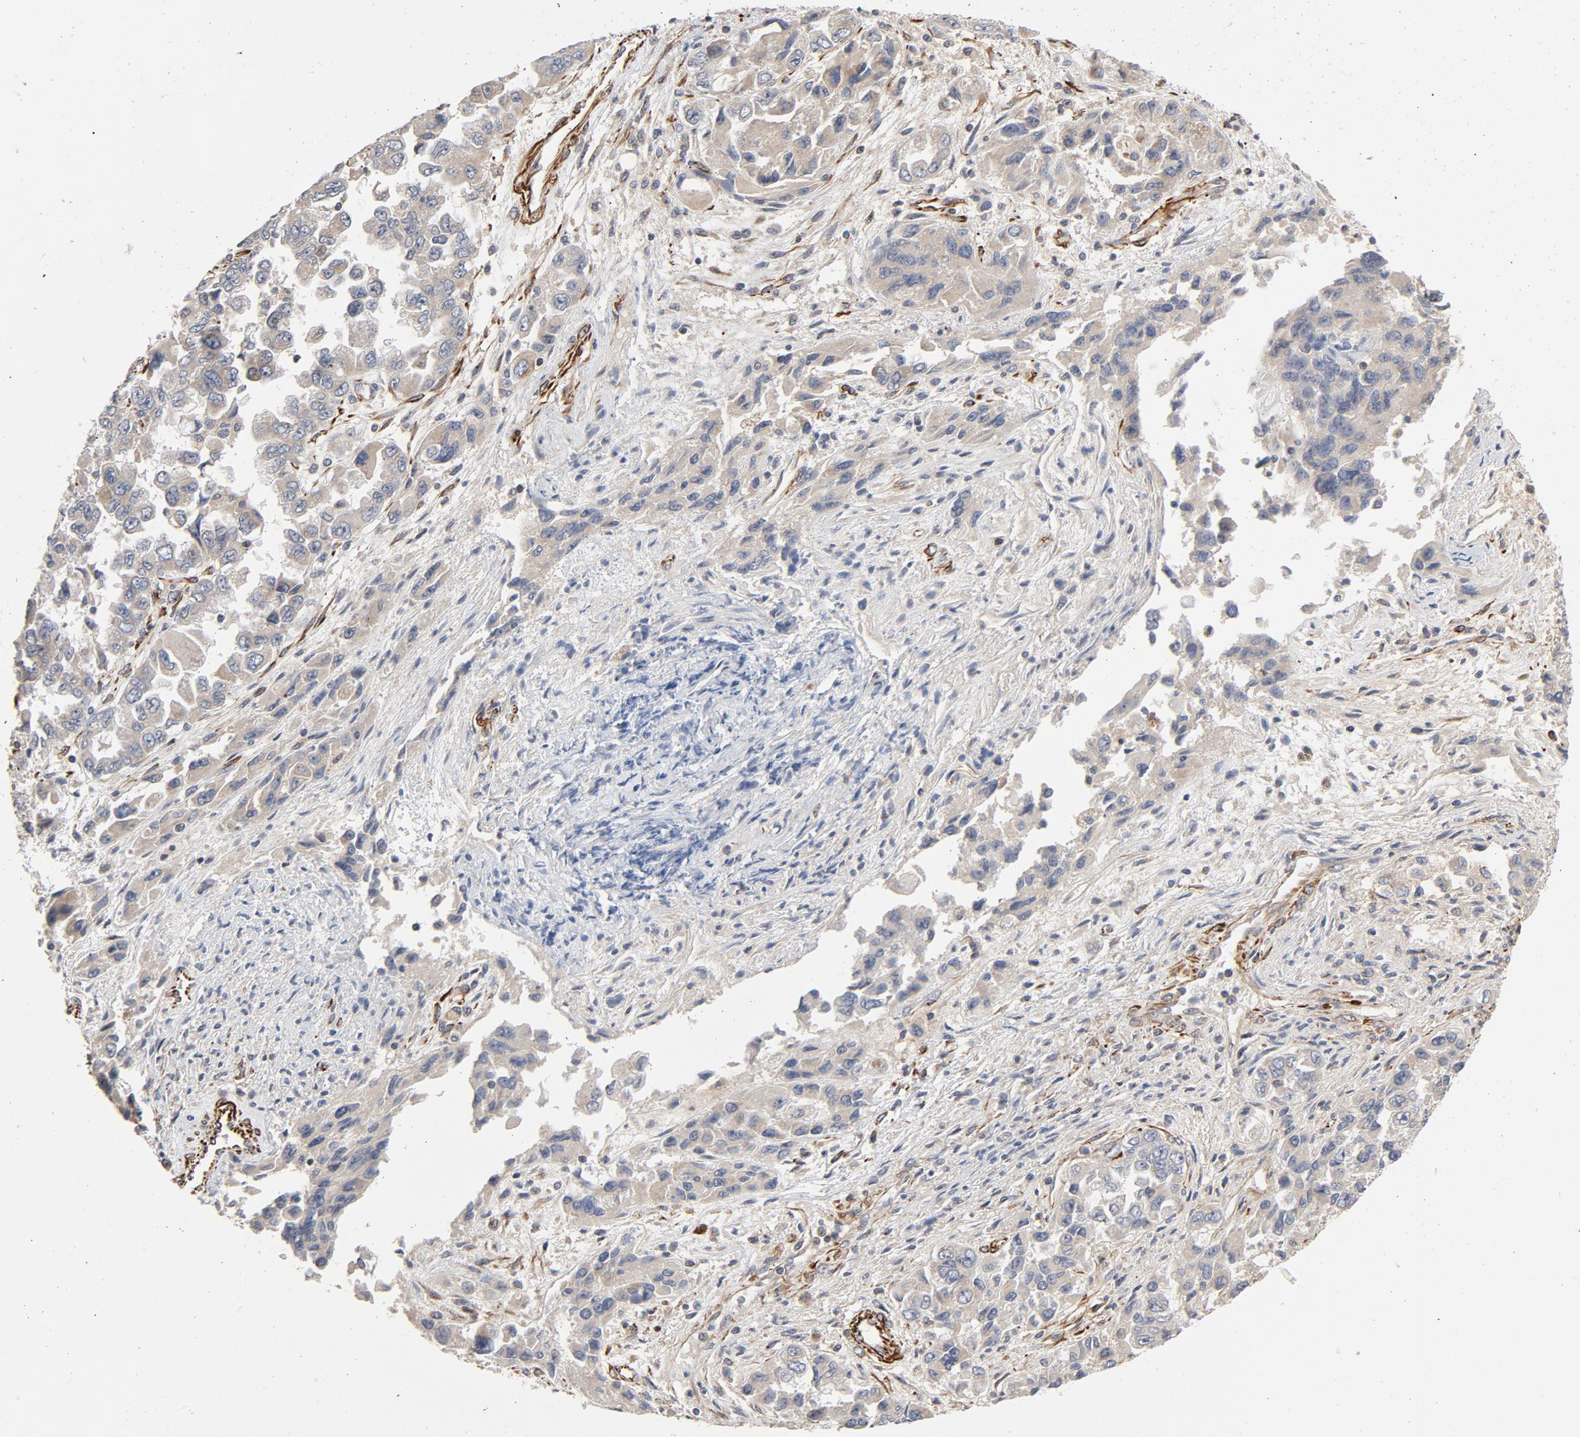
{"staining": {"intensity": "weak", "quantity": "25%-75%", "location": "cytoplasmic/membranous"}, "tissue": "ovarian cancer", "cell_type": "Tumor cells", "image_type": "cancer", "snomed": [{"axis": "morphology", "description": "Cystadenocarcinoma, serous, NOS"}, {"axis": "topography", "description": "Ovary"}], "caption": "Ovarian serous cystadenocarcinoma stained with IHC demonstrates weak cytoplasmic/membranous positivity in about 25%-75% of tumor cells. (DAB (3,3'-diaminobenzidine) = brown stain, brightfield microscopy at high magnification).", "gene": "FAM118A", "patient": {"sex": "female", "age": 84}}